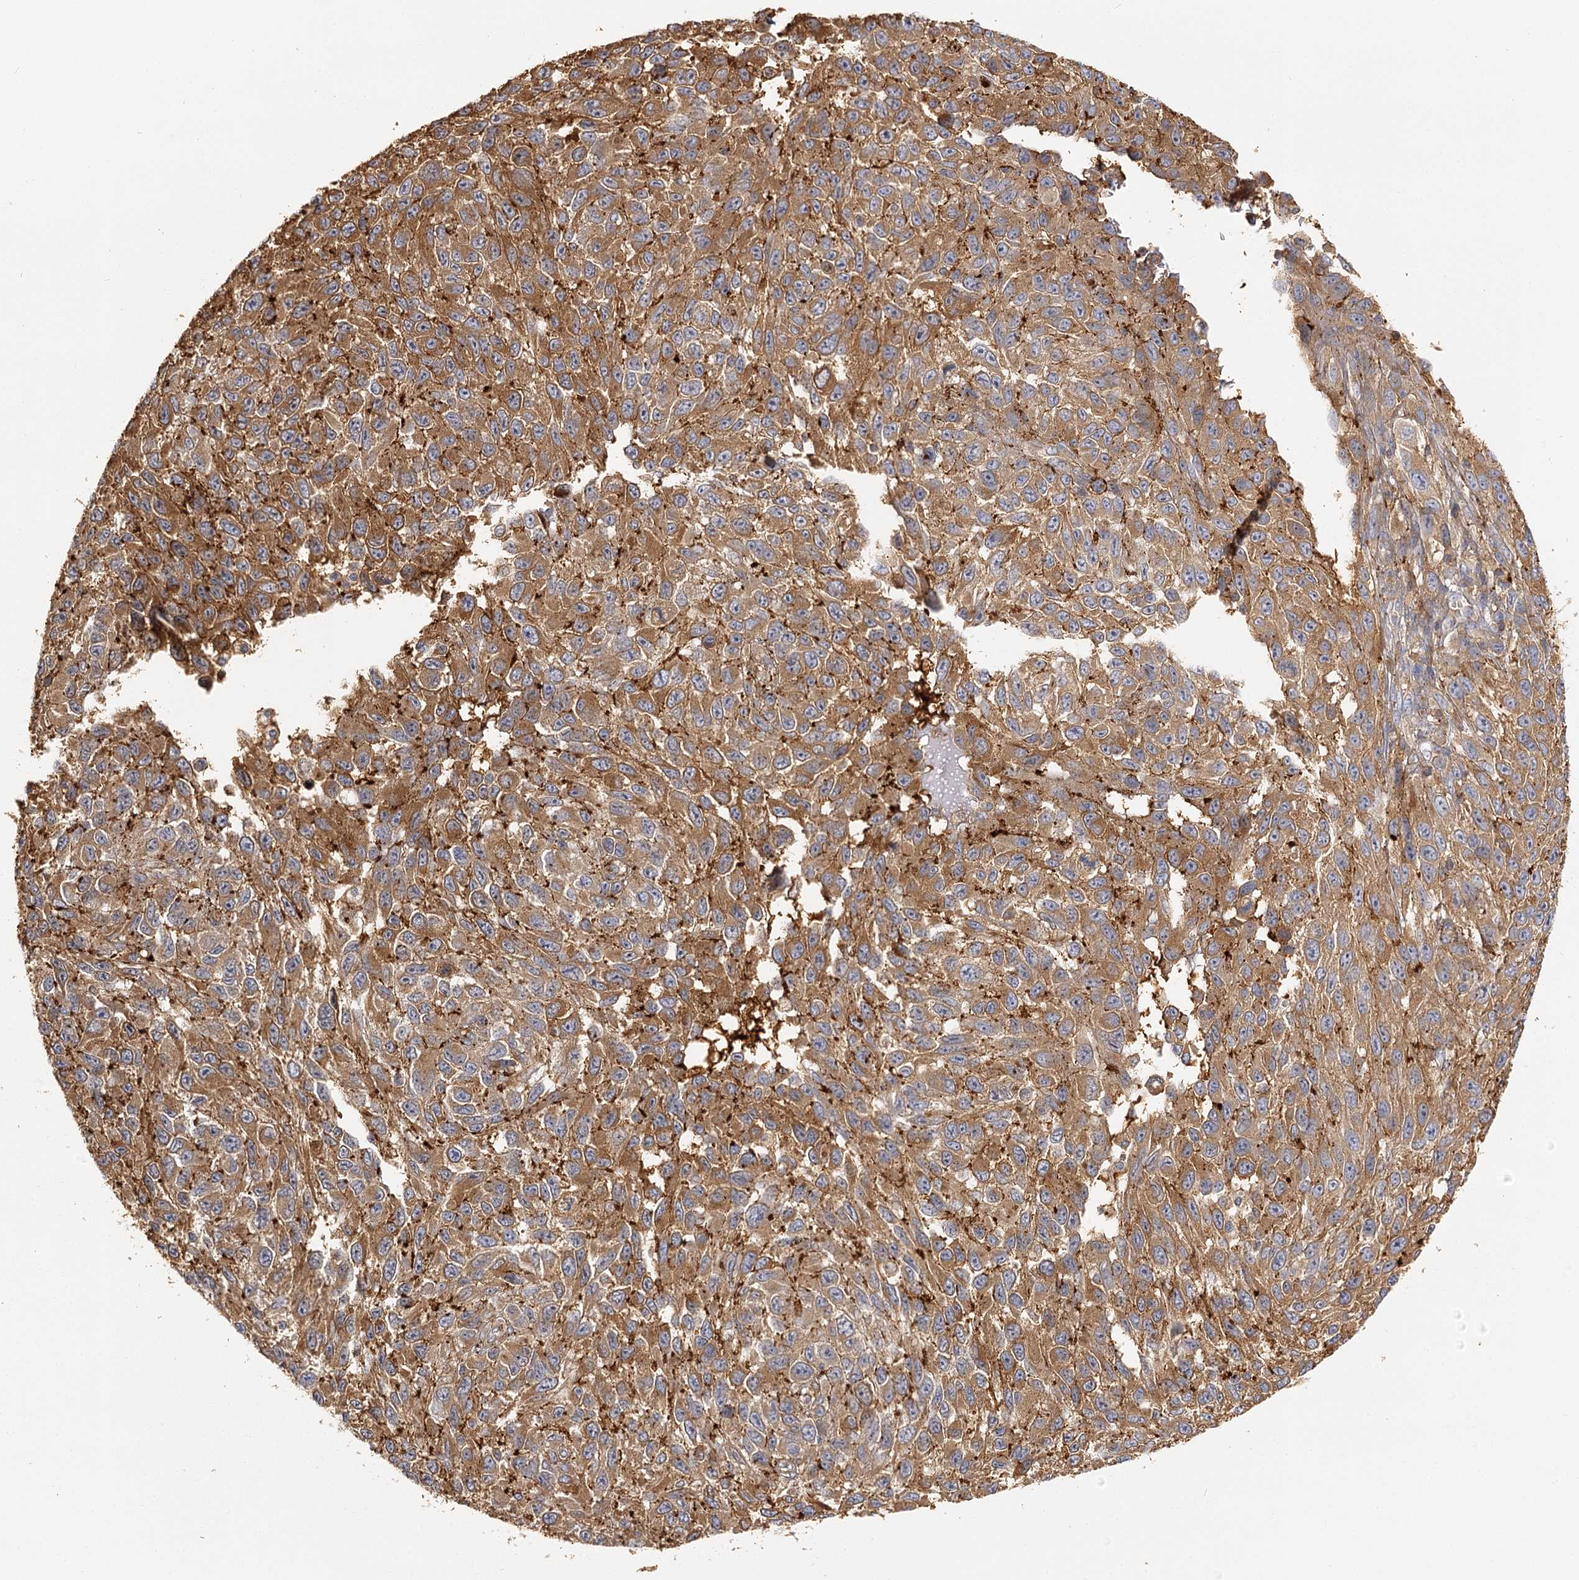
{"staining": {"intensity": "moderate", "quantity": ">75%", "location": "cytoplasmic/membranous"}, "tissue": "melanoma", "cell_type": "Tumor cells", "image_type": "cancer", "snomed": [{"axis": "morphology", "description": "Malignant melanoma, NOS"}, {"axis": "topography", "description": "Skin"}], "caption": "Protein staining of malignant melanoma tissue exhibits moderate cytoplasmic/membranous positivity in about >75% of tumor cells. Nuclei are stained in blue.", "gene": "SEC24B", "patient": {"sex": "female", "age": 96}}